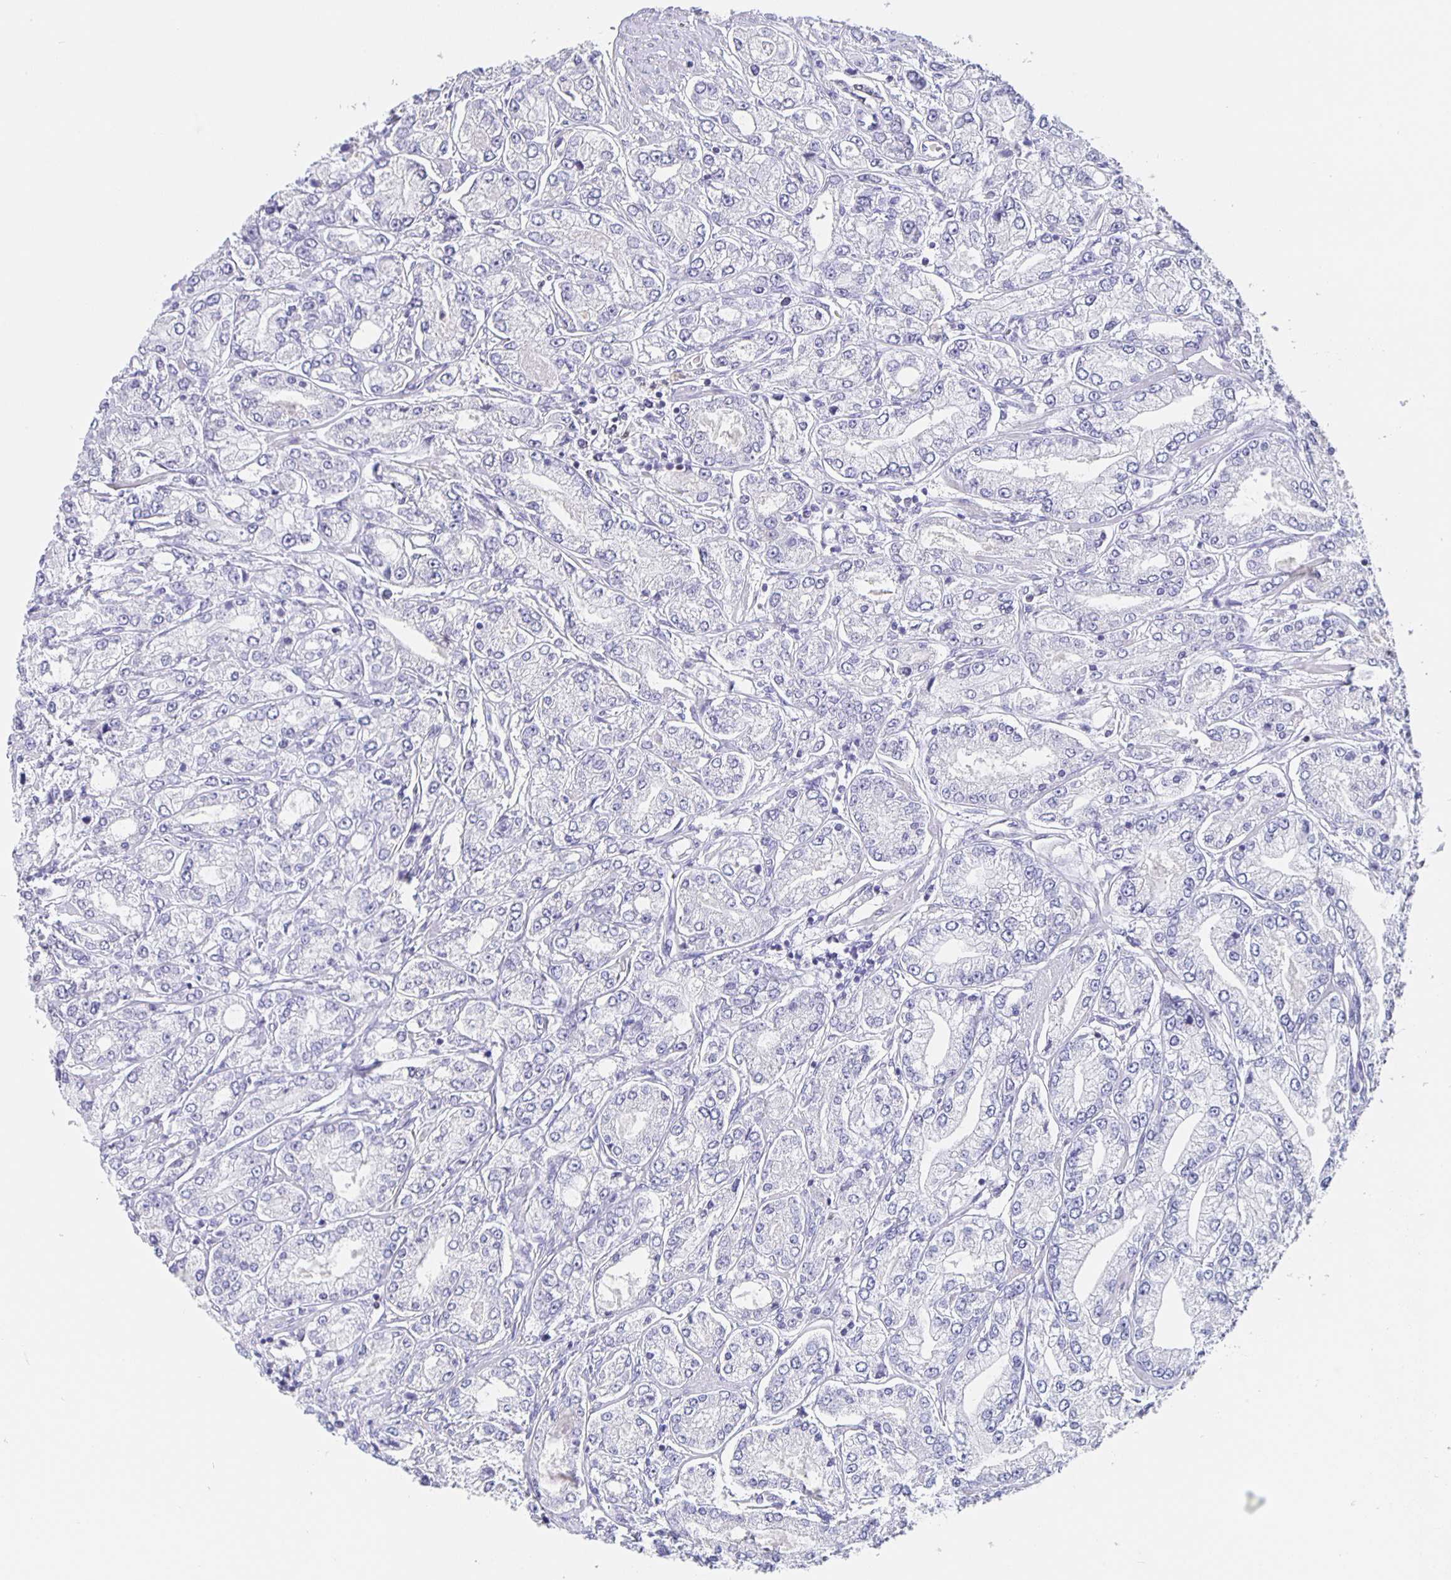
{"staining": {"intensity": "negative", "quantity": "none", "location": "none"}, "tissue": "prostate cancer", "cell_type": "Tumor cells", "image_type": "cancer", "snomed": [{"axis": "morphology", "description": "Adenocarcinoma, High grade"}, {"axis": "topography", "description": "Prostate"}], "caption": "High magnification brightfield microscopy of adenocarcinoma (high-grade) (prostate) stained with DAB (brown) and counterstained with hematoxylin (blue): tumor cells show no significant staining.", "gene": "SATB2", "patient": {"sex": "male", "age": 66}}